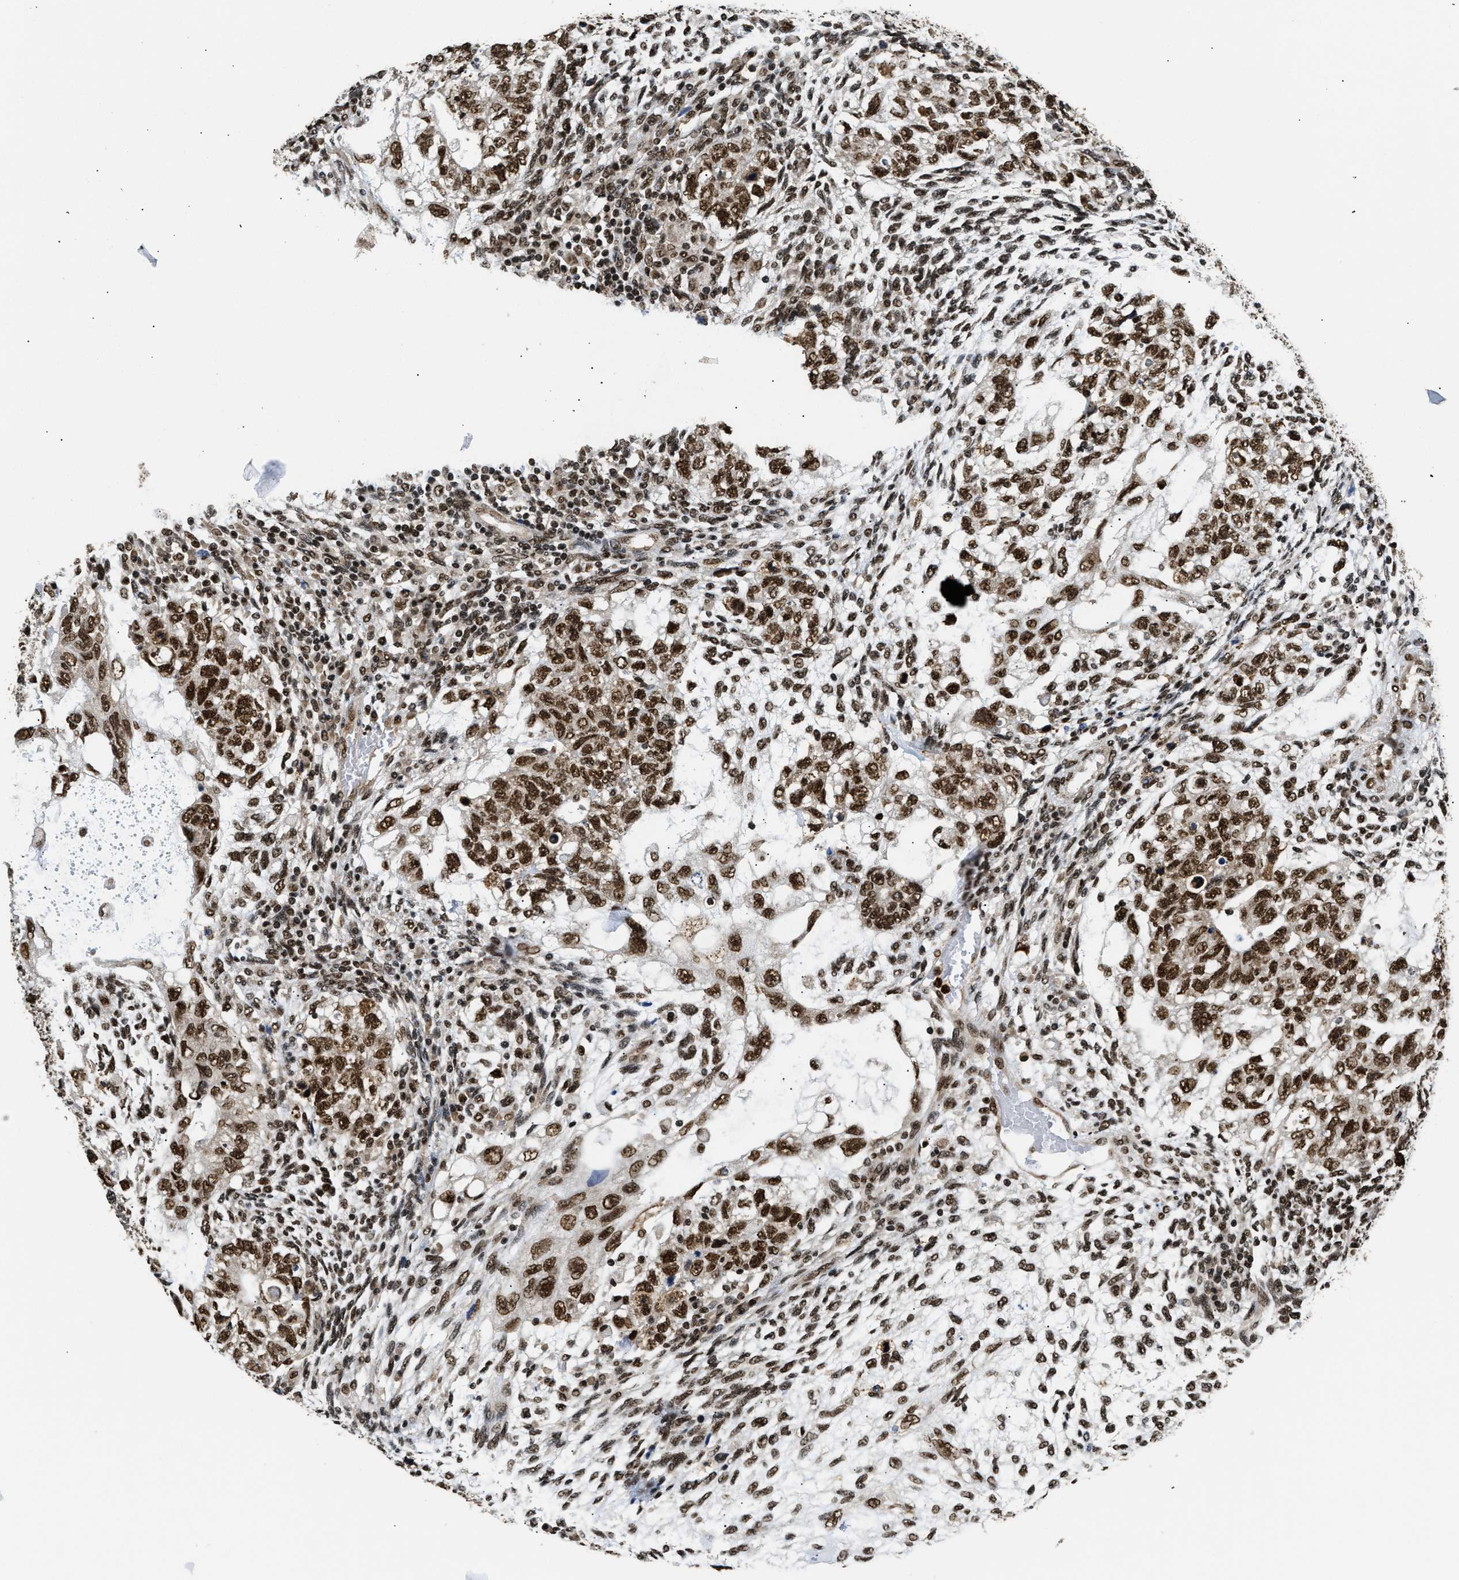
{"staining": {"intensity": "strong", "quantity": ">75%", "location": "nuclear"}, "tissue": "testis cancer", "cell_type": "Tumor cells", "image_type": "cancer", "snomed": [{"axis": "morphology", "description": "Normal tissue, NOS"}, {"axis": "morphology", "description": "Carcinoma, Embryonal, NOS"}, {"axis": "topography", "description": "Testis"}], "caption": "Embryonal carcinoma (testis) tissue exhibits strong nuclear positivity in approximately >75% of tumor cells Ihc stains the protein in brown and the nuclei are stained blue.", "gene": "CCNDBP1", "patient": {"sex": "male", "age": 36}}